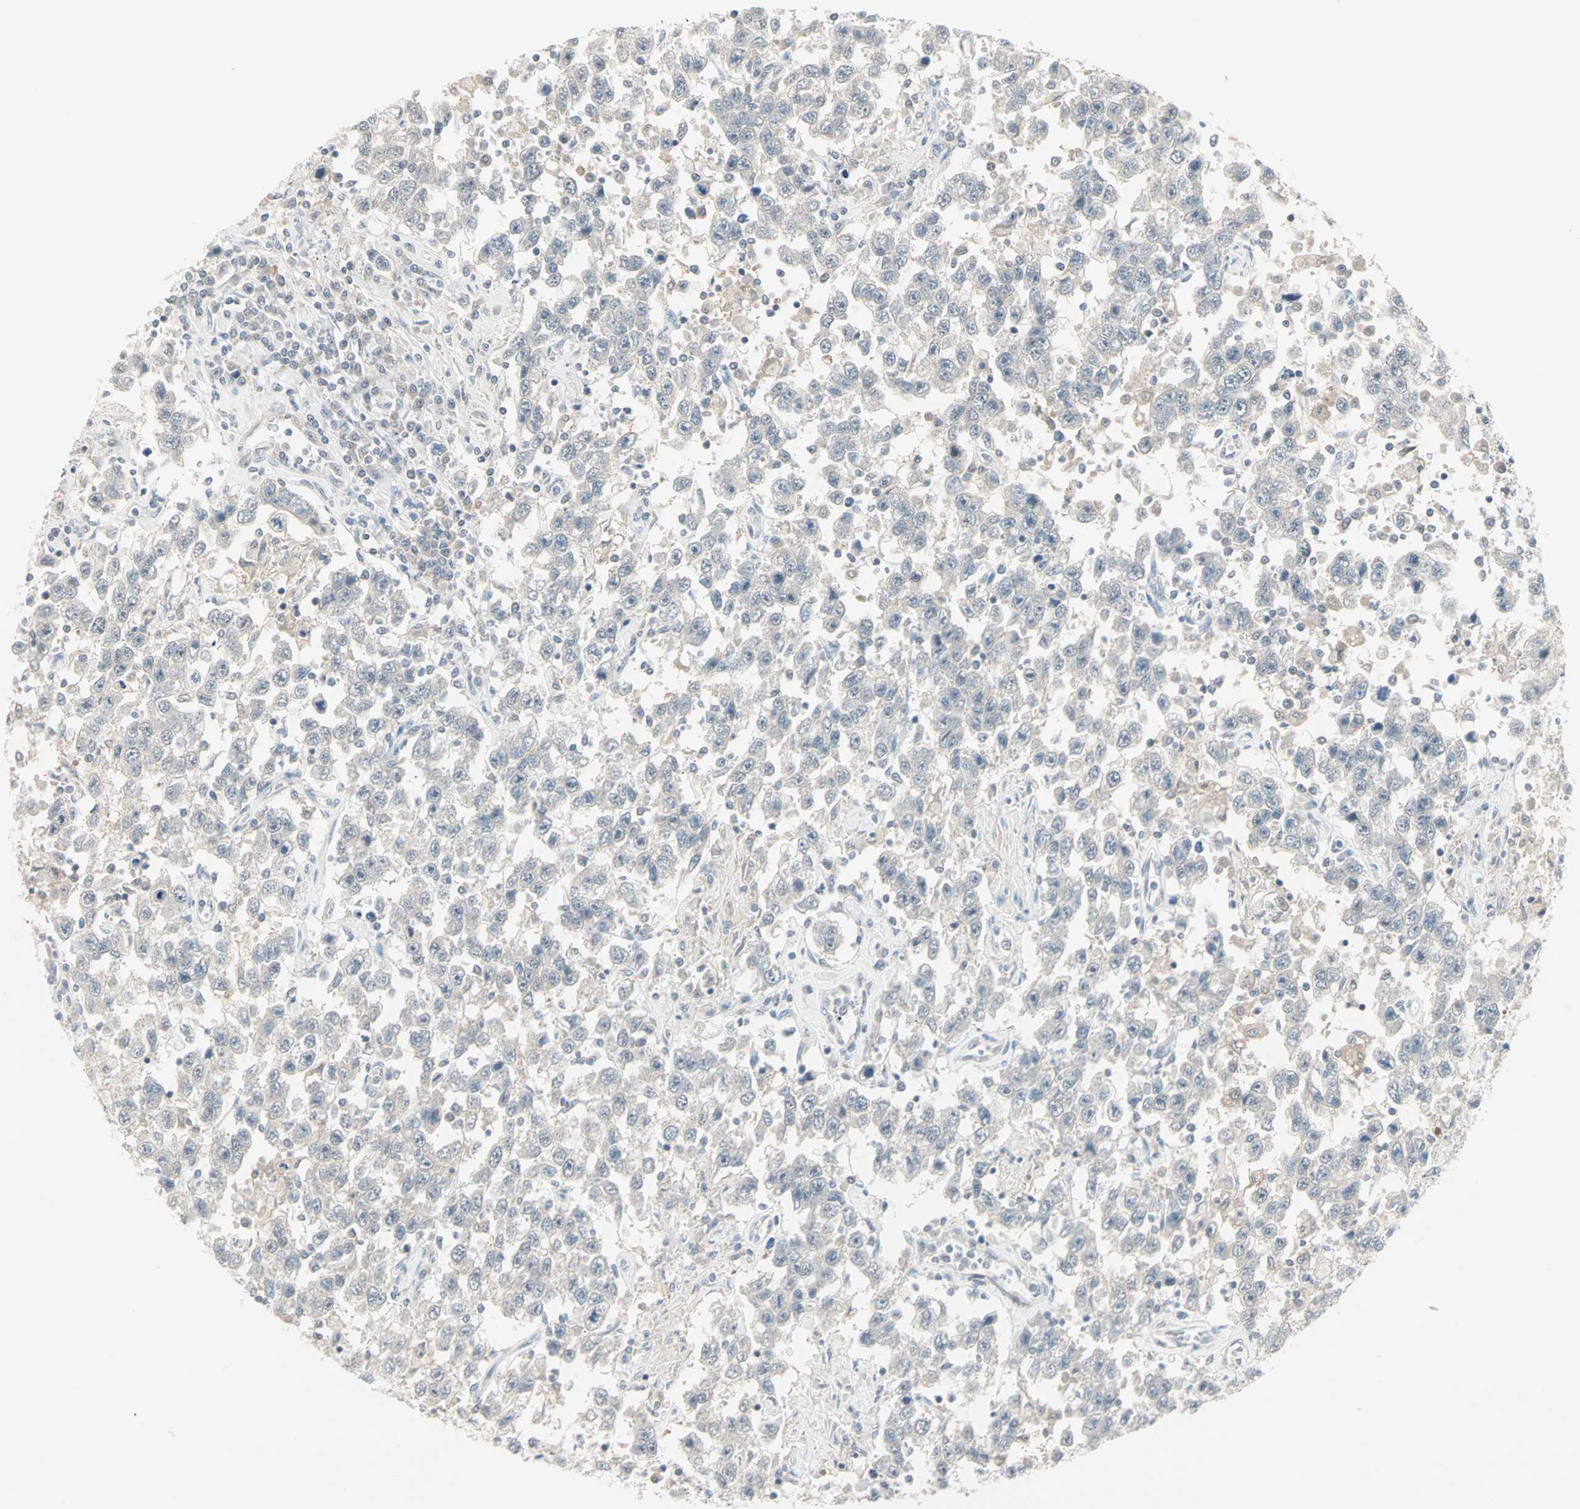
{"staining": {"intensity": "negative", "quantity": "none", "location": "none"}, "tissue": "testis cancer", "cell_type": "Tumor cells", "image_type": "cancer", "snomed": [{"axis": "morphology", "description": "Seminoma, NOS"}, {"axis": "topography", "description": "Testis"}], "caption": "Immunohistochemistry (IHC) of human testis seminoma displays no expression in tumor cells.", "gene": "PTPA", "patient": {"sex": "male", "age": 41}}